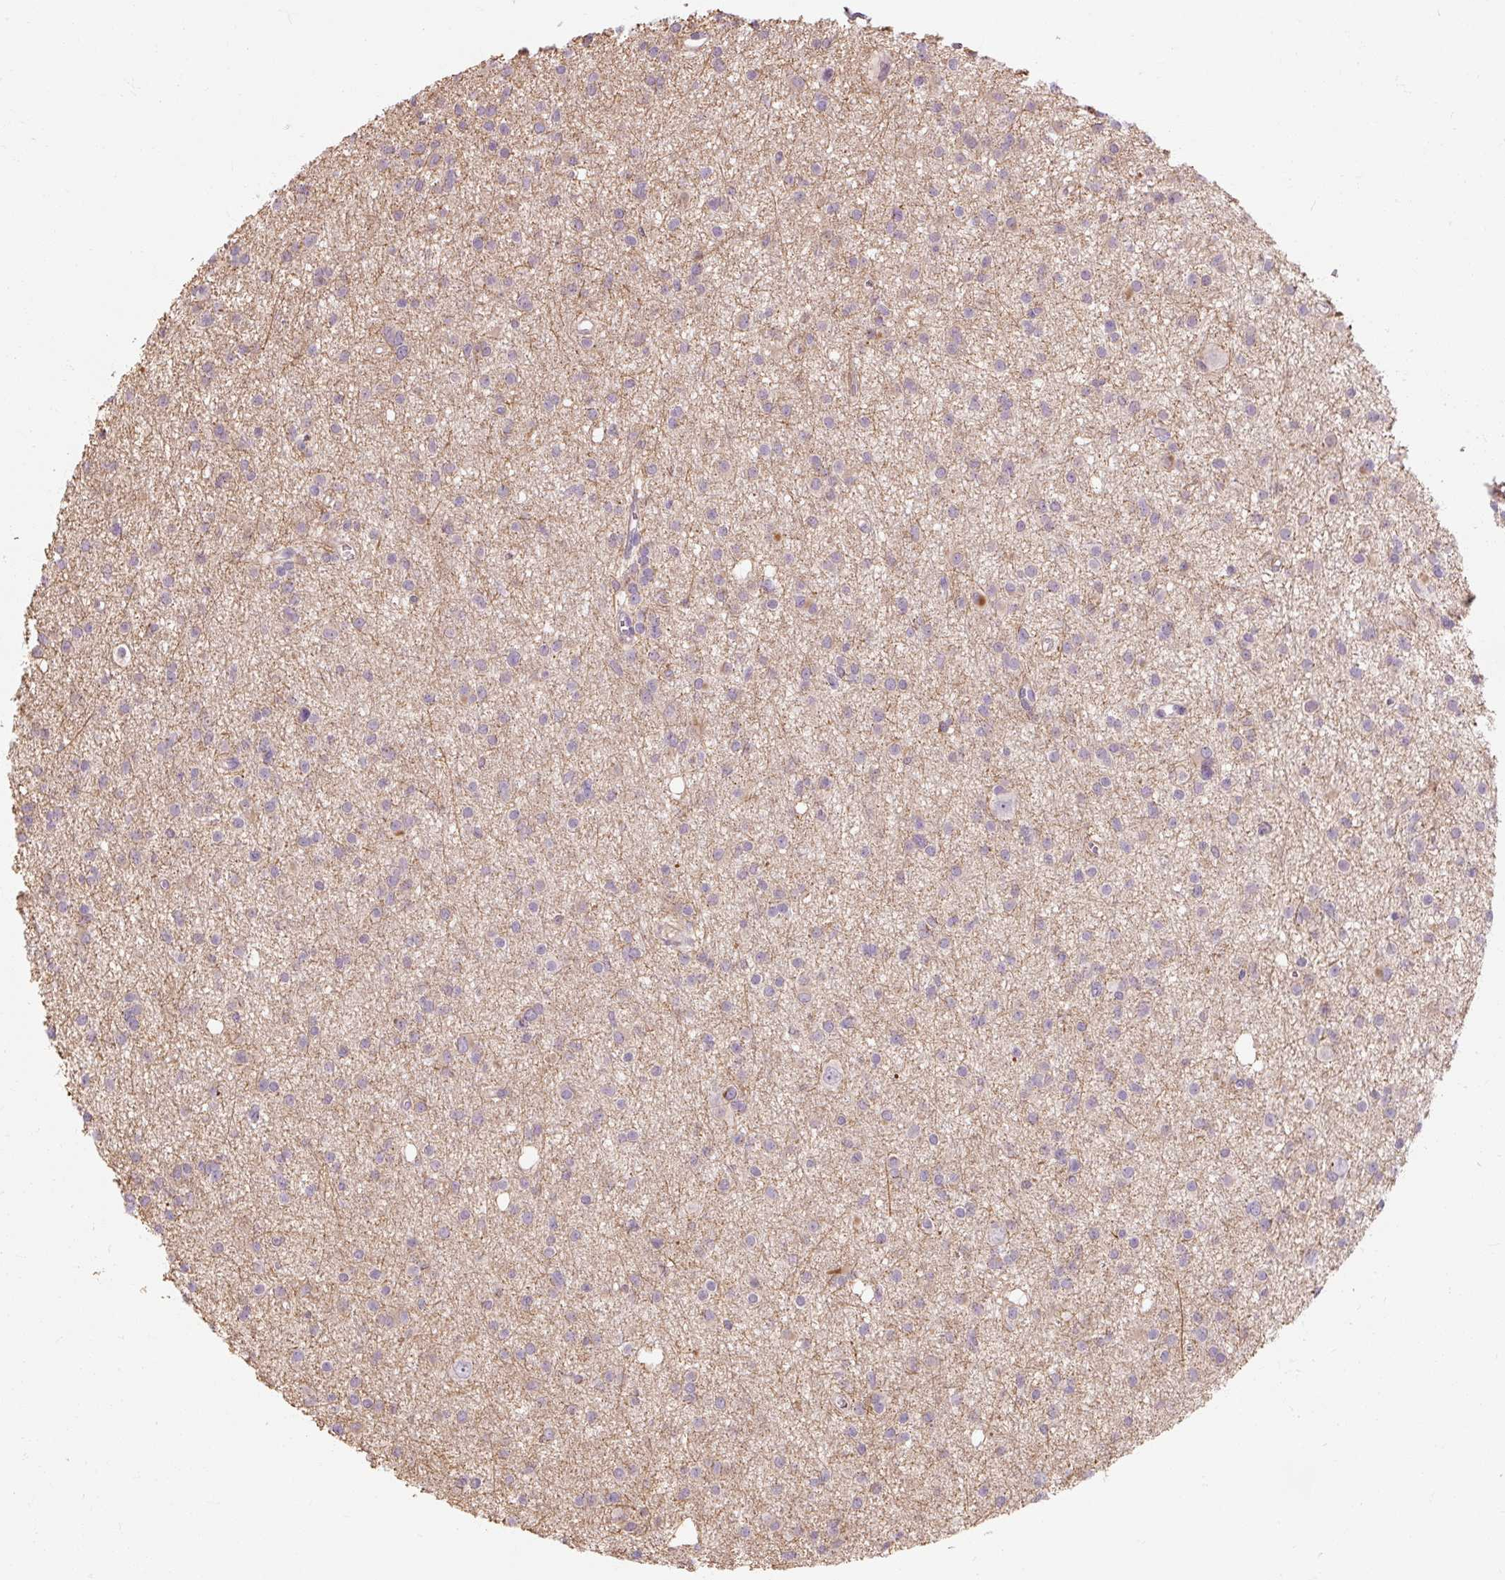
{"staining": {"intensity": "negative", "quantity": "none", "location": "none"}, "tissue": "glioma", "cell_type": "Tumor cells", "image_type": "cancer", "snomed": [{"axis": "morphology", "description": "Glioma, malignant, High grade"}, {"axis": "topography", "description": "Brain"}], "caption": "The immunohistochemistry image has no significant staining in tumor cells of high-grade glioma (malignant) tissue.", "gene": "RB1CC1", "patient": {"sex": "male", "age": 23}}